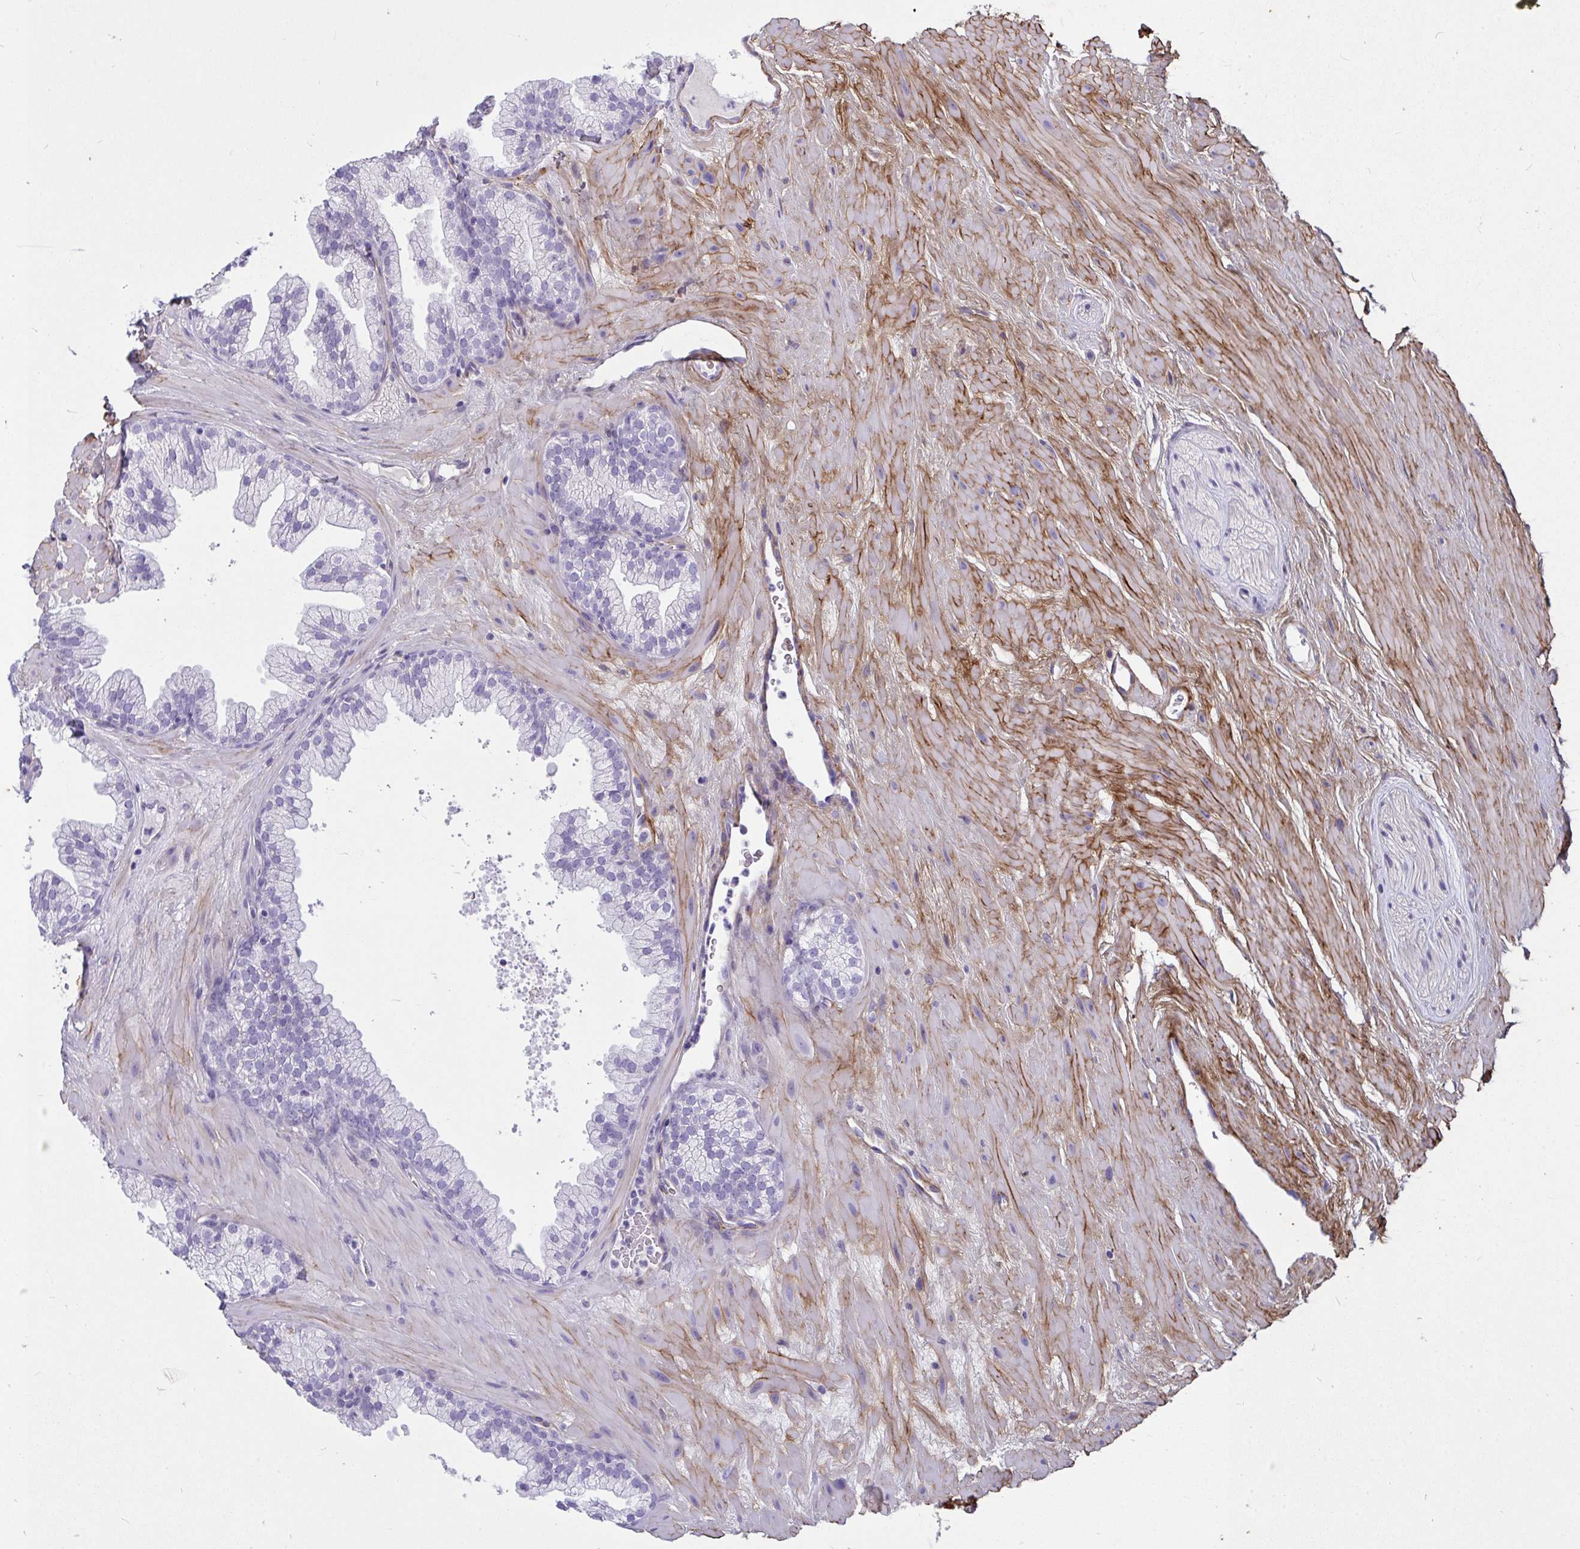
{"staining": {"intensity": "negative", "quantity": "none", "location": "none"}, "tissue": "prostate", "cell_type": "Glandular cells", "image_type": "normal", "snomed": [{"axis": "morphology", "description": "Normal tissue, NOS"}, {"axis": "topography", "description": "Prostate"}, {"axis": "topography", "description": "Peripheral nerve tissue"}], "caption": "This image is of normal prostate stained with immunohistochemistry (IHC) to label a protein in brown with the nuclei are counter-stained blue. There is no positivity in glandular cells.", "gene": "LHFPL6", "patient": {"sex": "male", "age": 61}}